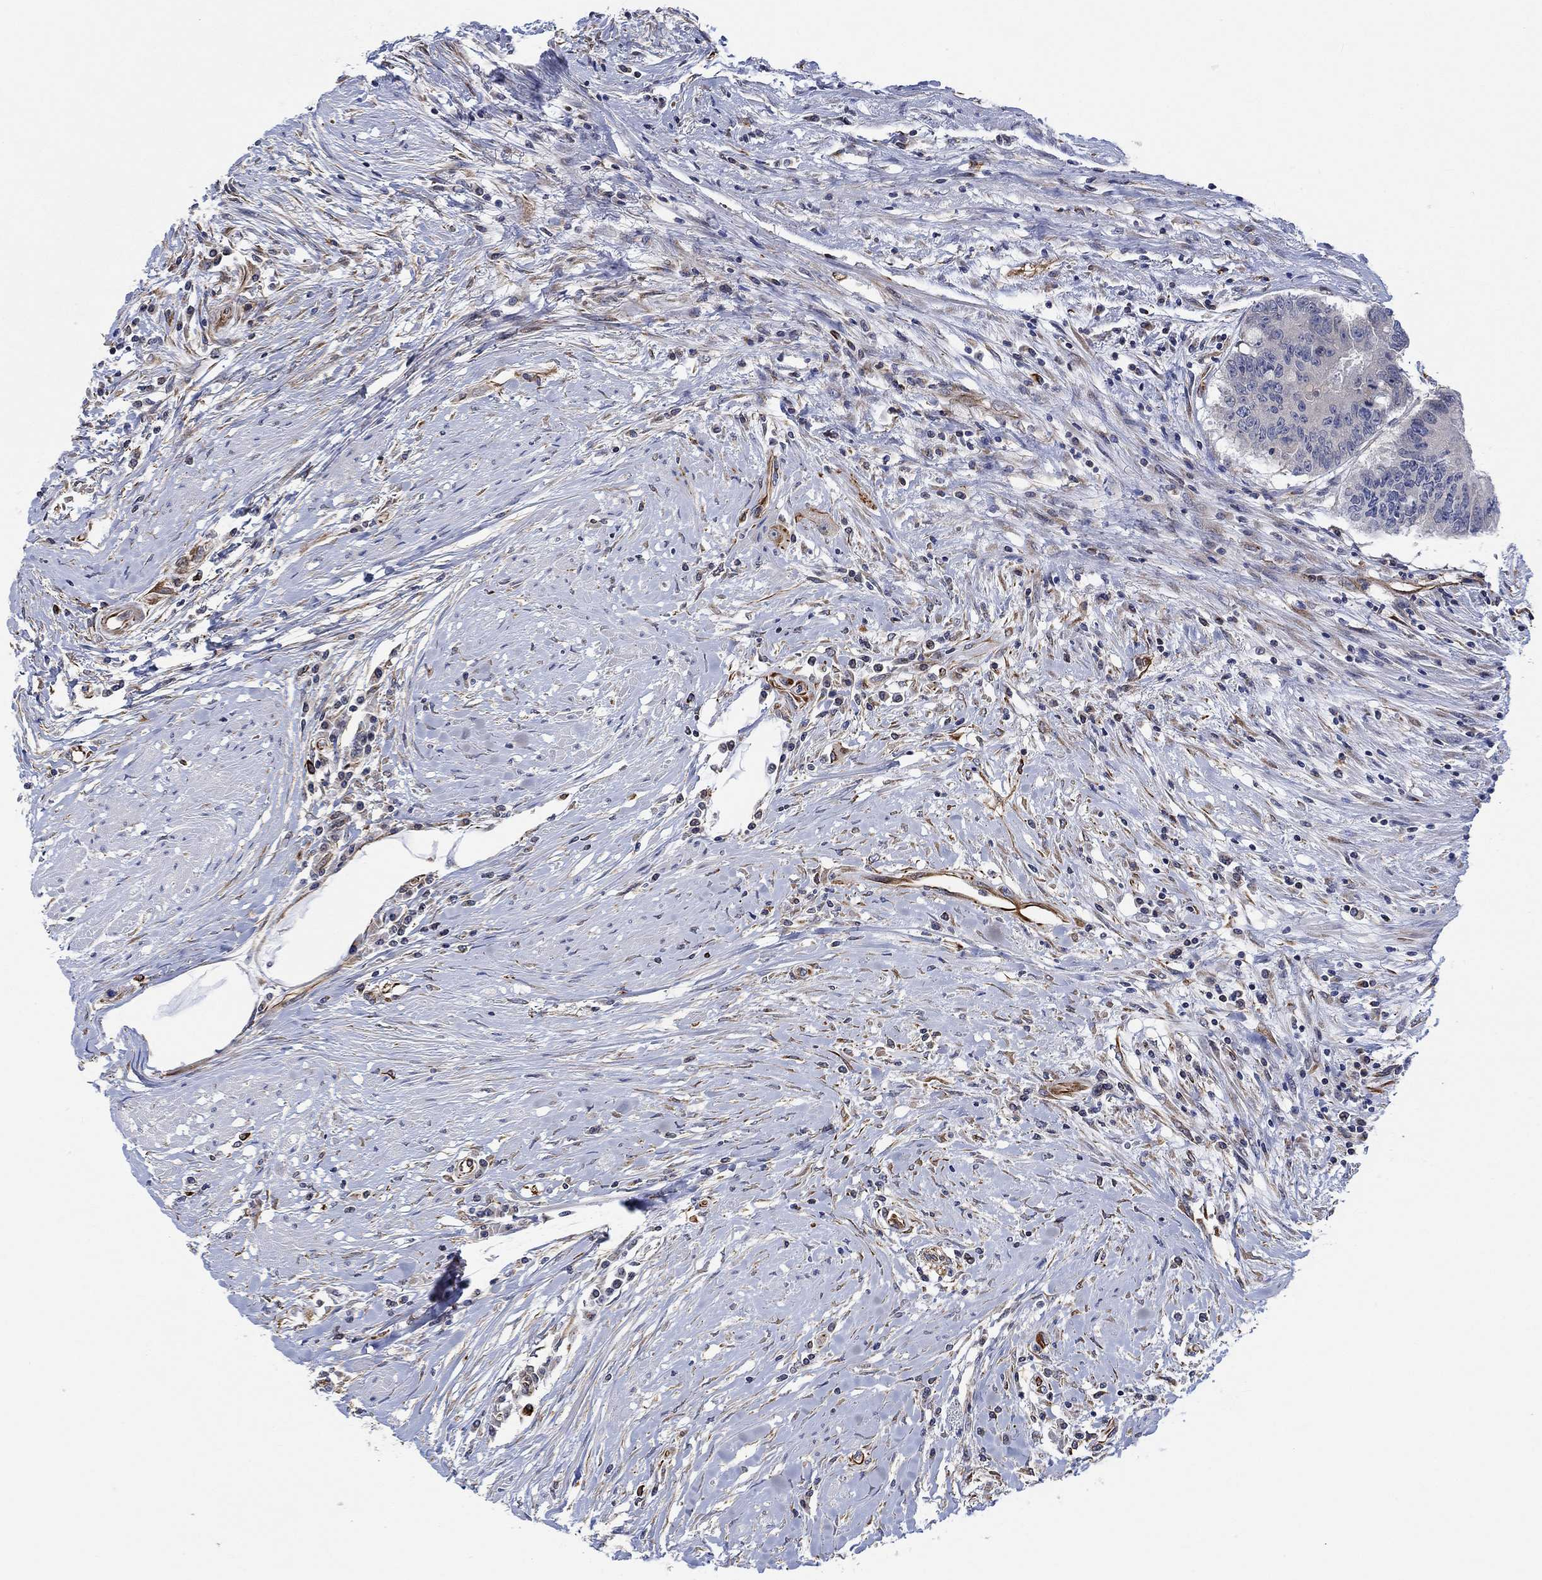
{"staining": {"intensity": "negative", "quantity": "none", "location": "none"}, "tissue": "colorectal cancer", "cell_type": "Tumor cells", "image_type": "cancer", "snomed": [{"axis": "morphology", "description": "Adenocarcinoma, NOS"}, {"axis": "topography", "description": "Rectum"}], "caption": "Micrograph shows no significant protein expression in tumor cells of colorectal cancer (adenocarcinoma). Brightfield microscopy of IHC stained with DAB (brown) and hematoxylin (blue), captured at high magnification.", "gene": "CAMK1D", "patient": {"sex": "male", "age": 59}}